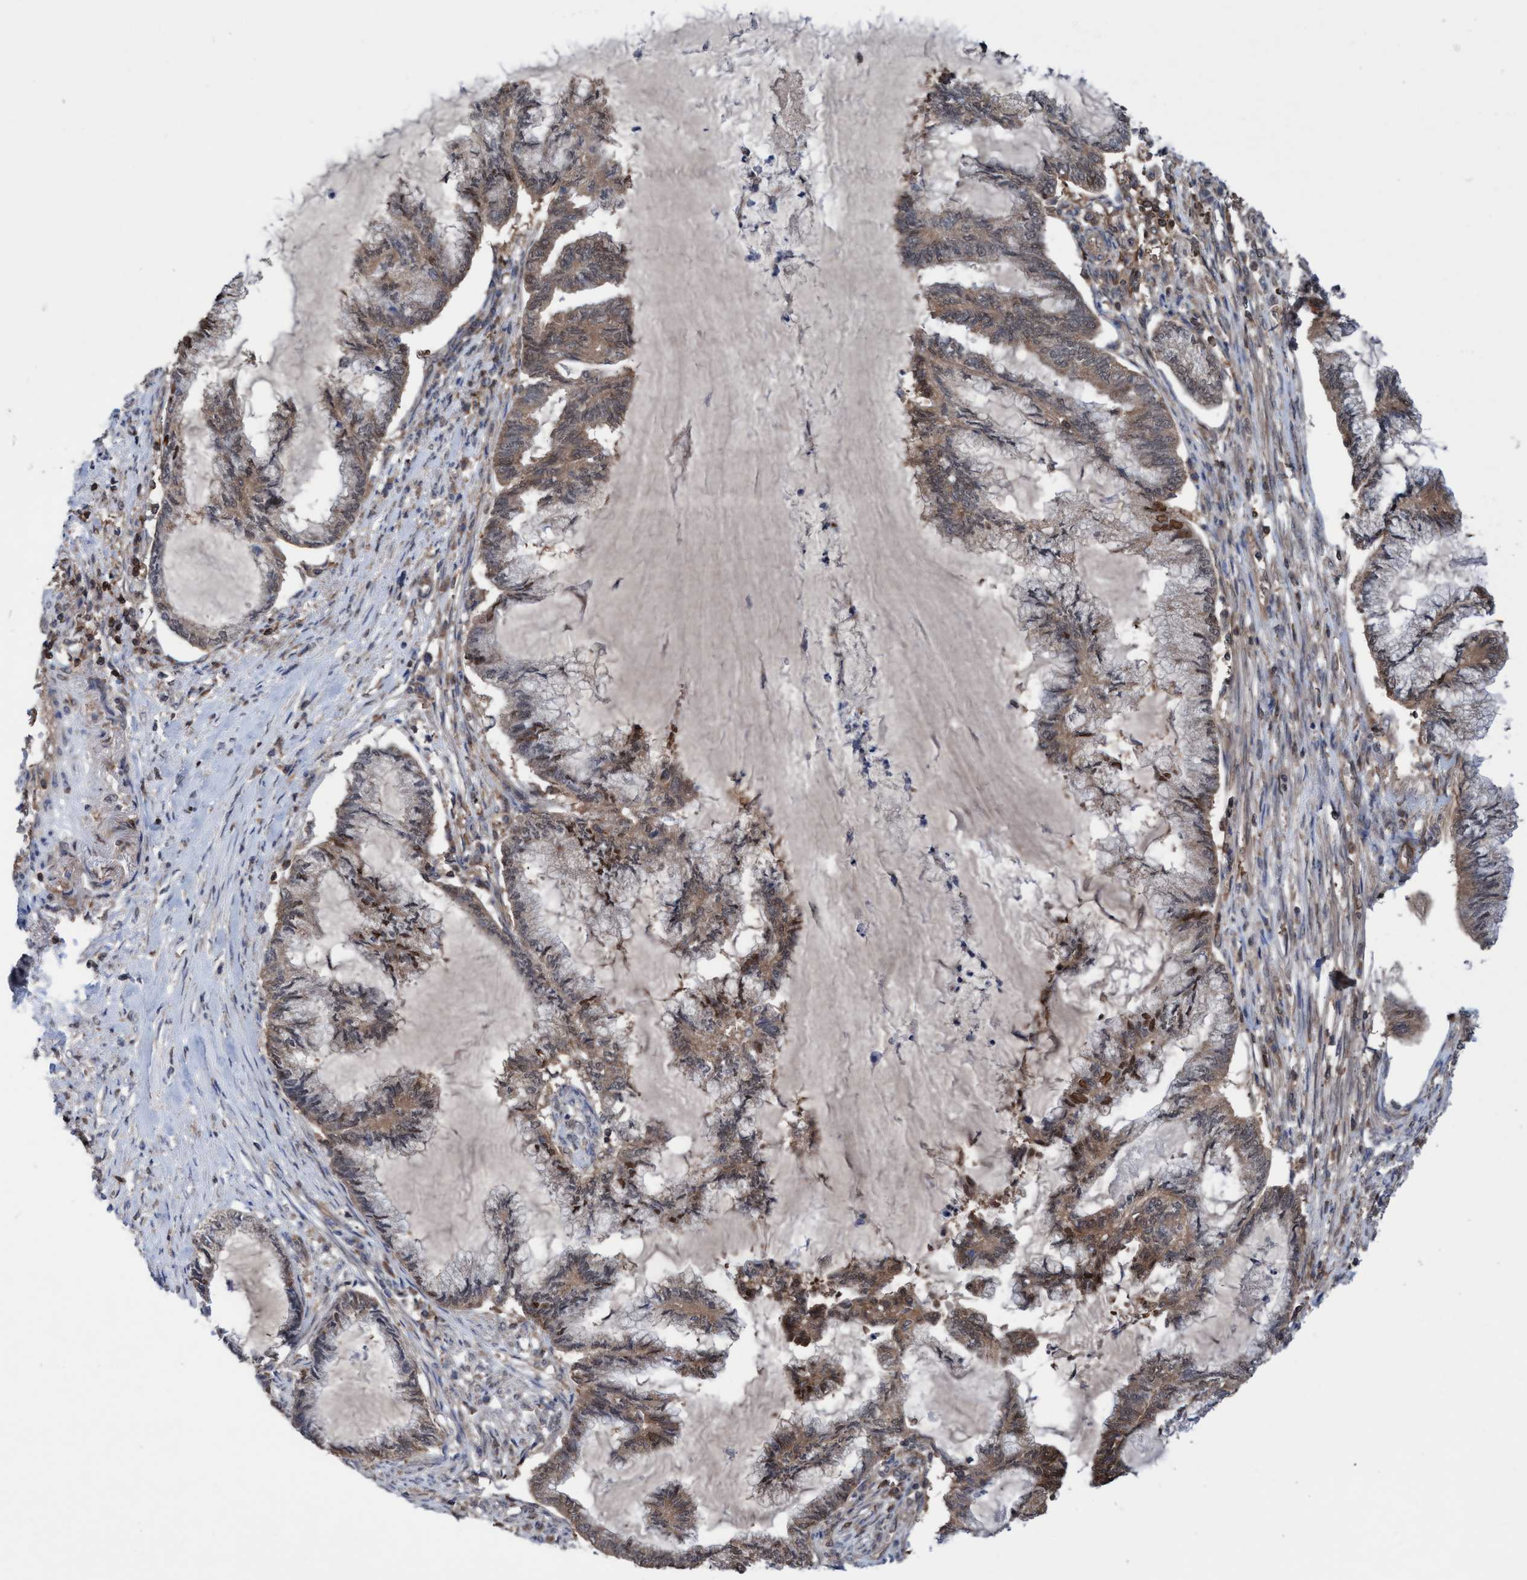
{"staining": {"intensity": "moderate", "quantity": ">75%", "location": "cytoplasmic/membranous,nuclear"}, "tissue": "endometrial cancer", "cell_type": "Tumor cells", "image_type": "cancer", "snomed": [{"axis": "morphology", "description": "Adenocarcinoma, NOS"}, {"axis": "topography", "description": "Endometrium"}], "caption": "This is an image of immunohistochemistry (IHC) staining of adenocarcinoma (endometrial), which shows moderate staining in the cytoplasmic/membranous and nuclear of tumor cells.", "gene": "GLOD4", "patient": {"sex": "female", "age": 86}}